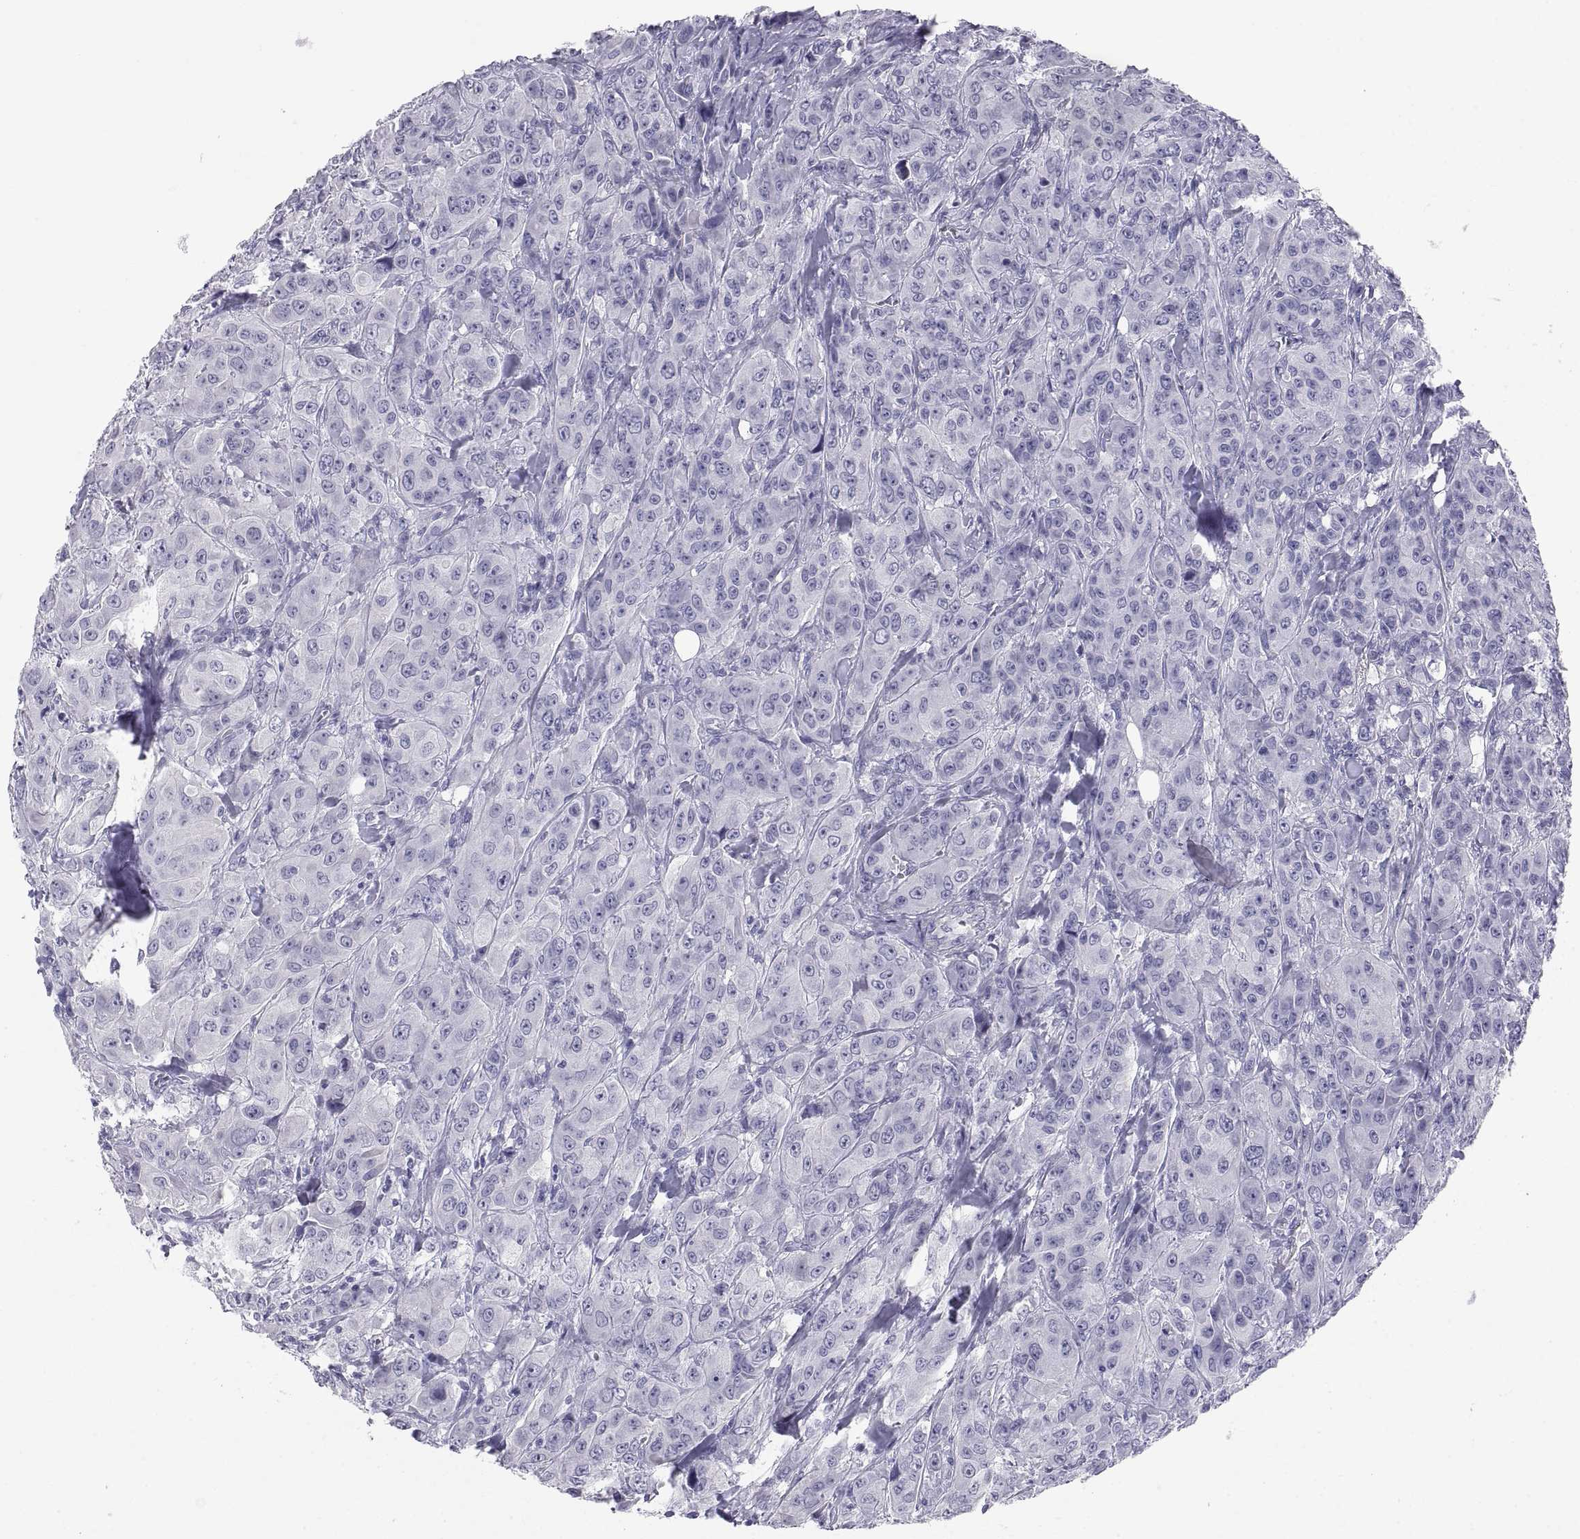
{"staining": {"intensity": "negative", "quantity": "none", "location": "none"}, "tissue": "breast cancer", "cell_type": "Tumor cells", "image_type": "cancer", "snomed": [{"axis": "morphology", "description": "Duct carcinoma"}, {"axis": "topography", "description": "Breast"}], "caption": "Immunohistochemistry (IHC) micrograph of breast intraductal carcinoma stained for a protein (brown), which reveals no positivity in tumor cells.", "gene": "TEX13A", "patient": {"sex": "female", "age": 43}}